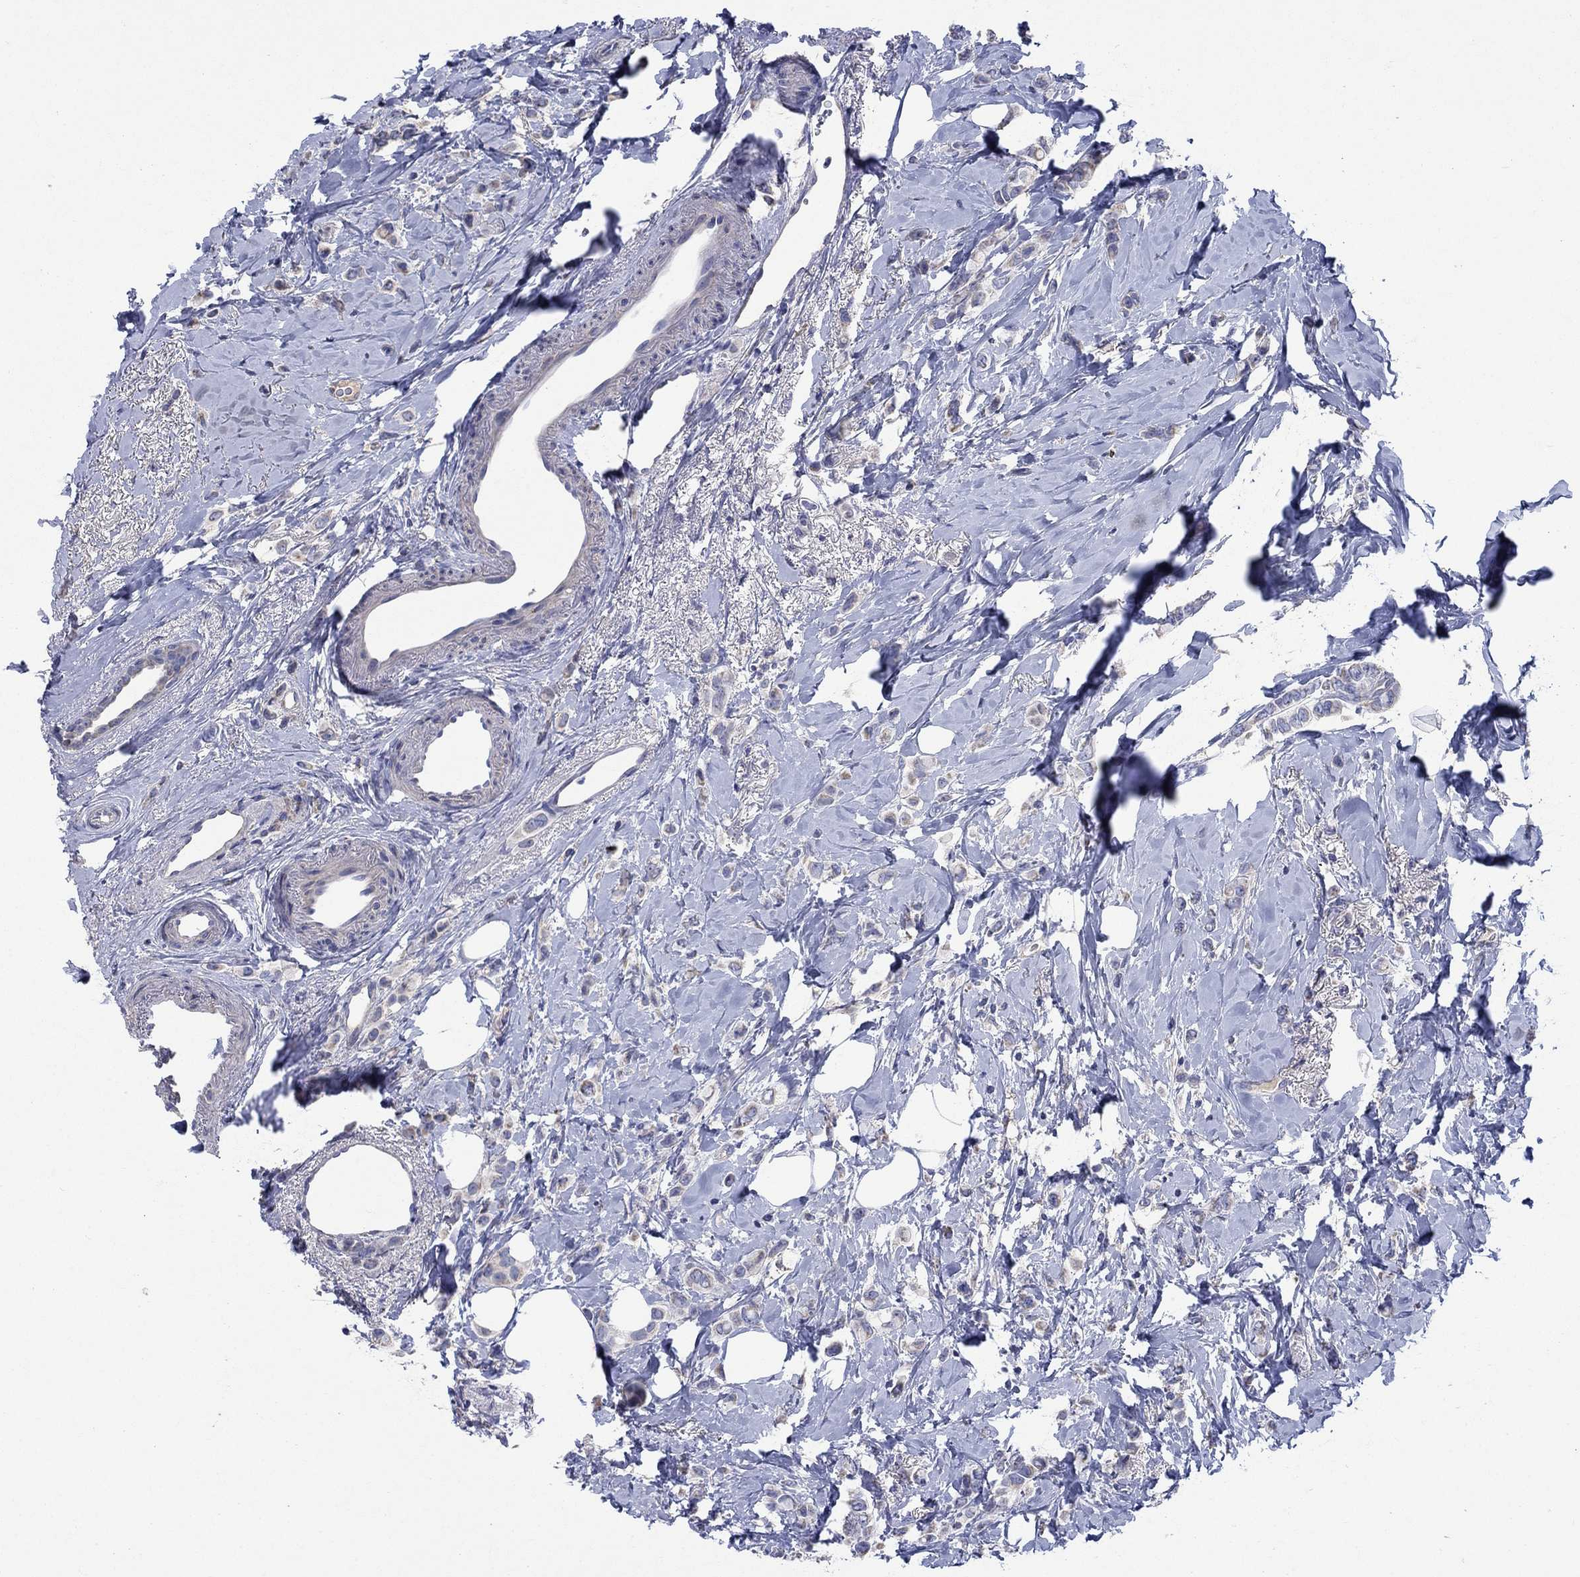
{"staining": {"intensity": "weak", "quantity": "<25%", "location": "cytoplasmic/membranous"}, "tissue": "breast cancer", "cell_type": "Tumor cells", "image_type": "cancer", "snomed": [{"axis": "morphology", "description": "Lobular carcinoma"}, {"axis": "topography", "description": "Breast"}], "caption": "Human breast cancer (lobular carcinoma) stained for a protein using immunohistochemistry (IHC) displays no expression in tumor cells.", "gene": "CLVS1", "patient": {"sex": "female", "age": 66}}